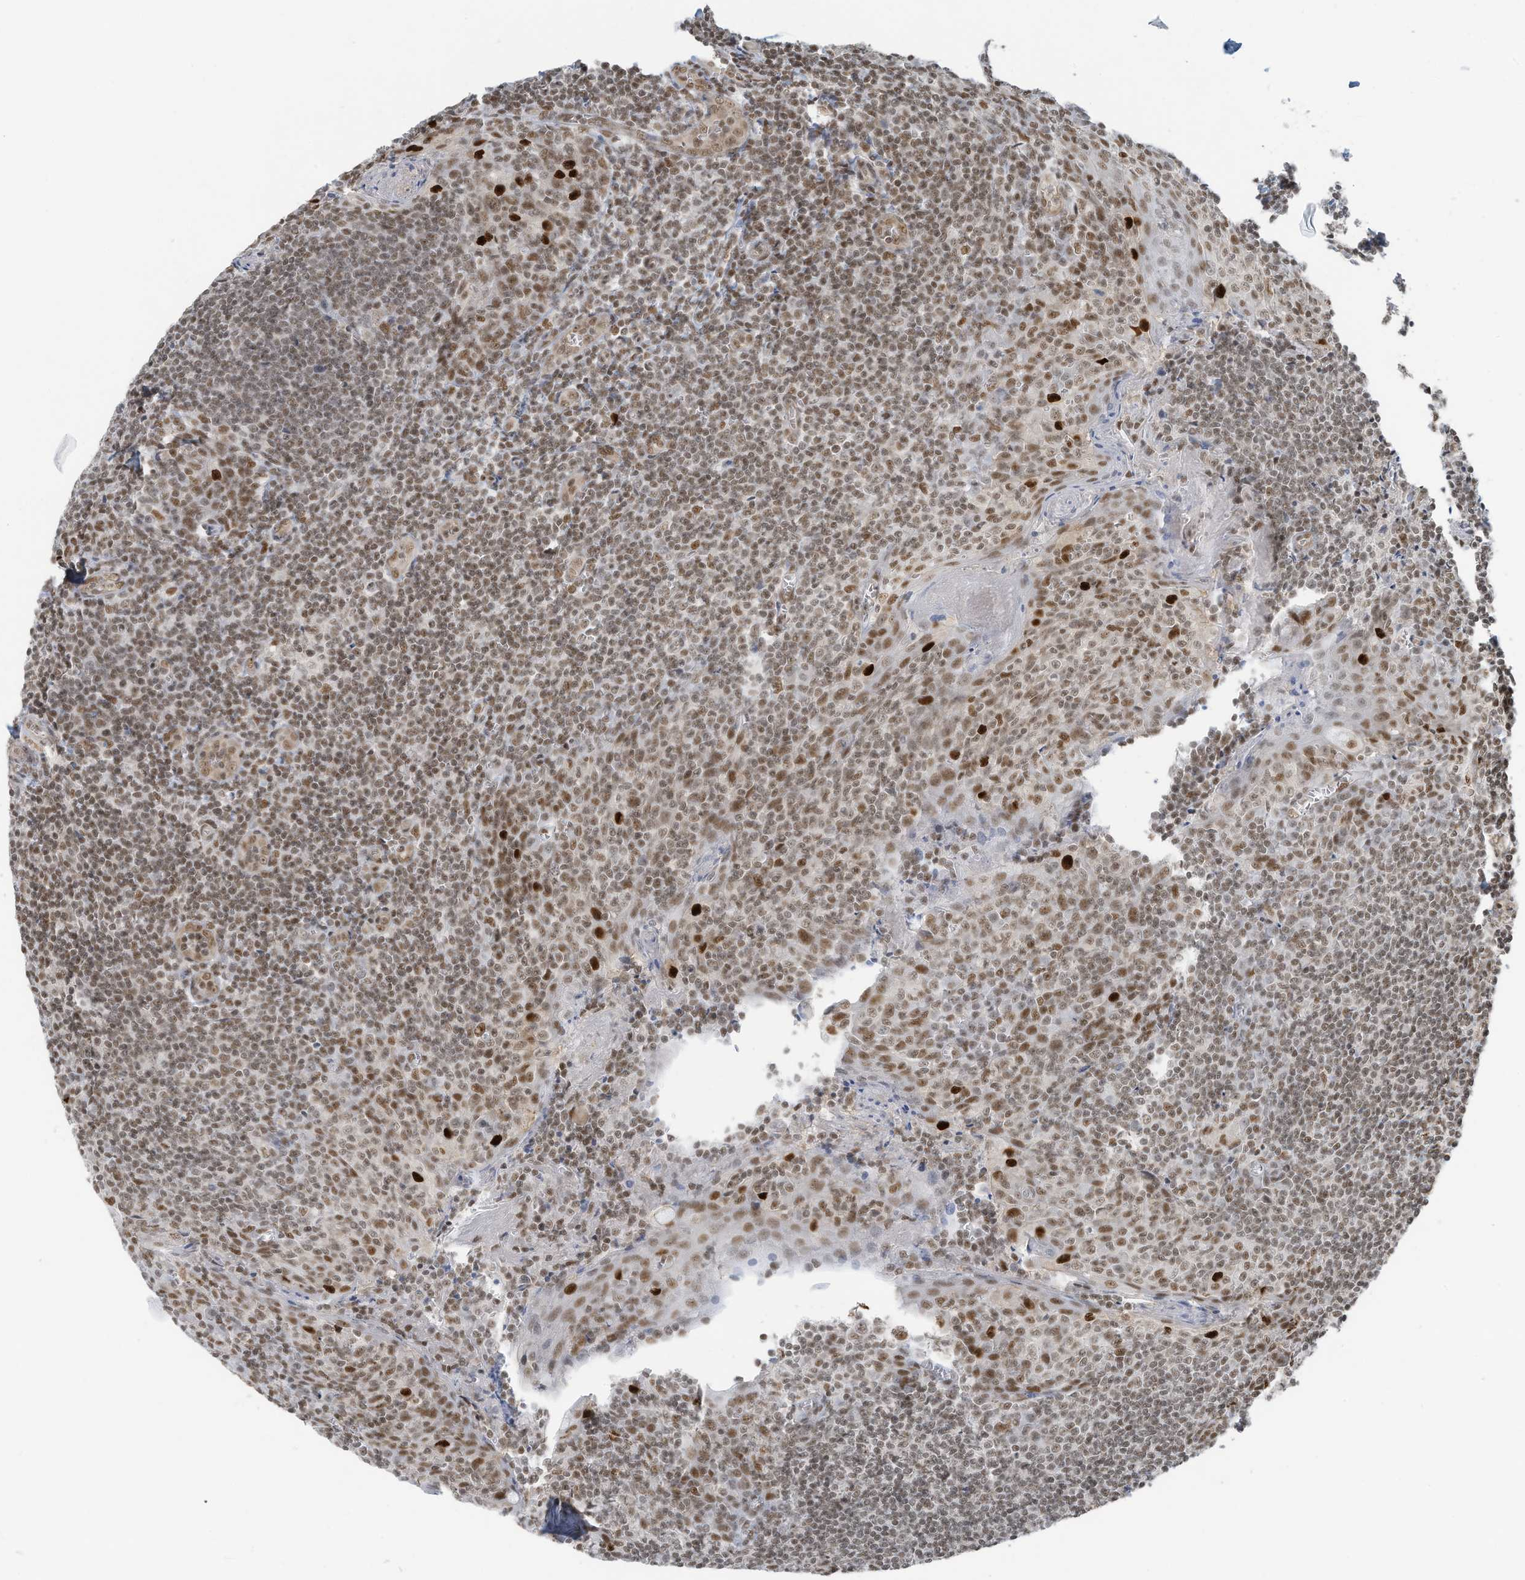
{"staining": {"intensity": "weak", "quantity": "<25%", "location": "nuclear"}, "tissue": "tonsil", "cell_type": "Germinal center cells", "image_type": "normal", "snomed": [{"axis": "morphology", "description": "Normal tissue, NOS"}, {"axis": "topography", "description": "Tonsil"}], "caption": "Immunohistochemistry (IHC) of benign tonsil exhibits no expression in germinal center cells.", "gene": "DBR1", "patient": {"sex": "male", "age": 27}}